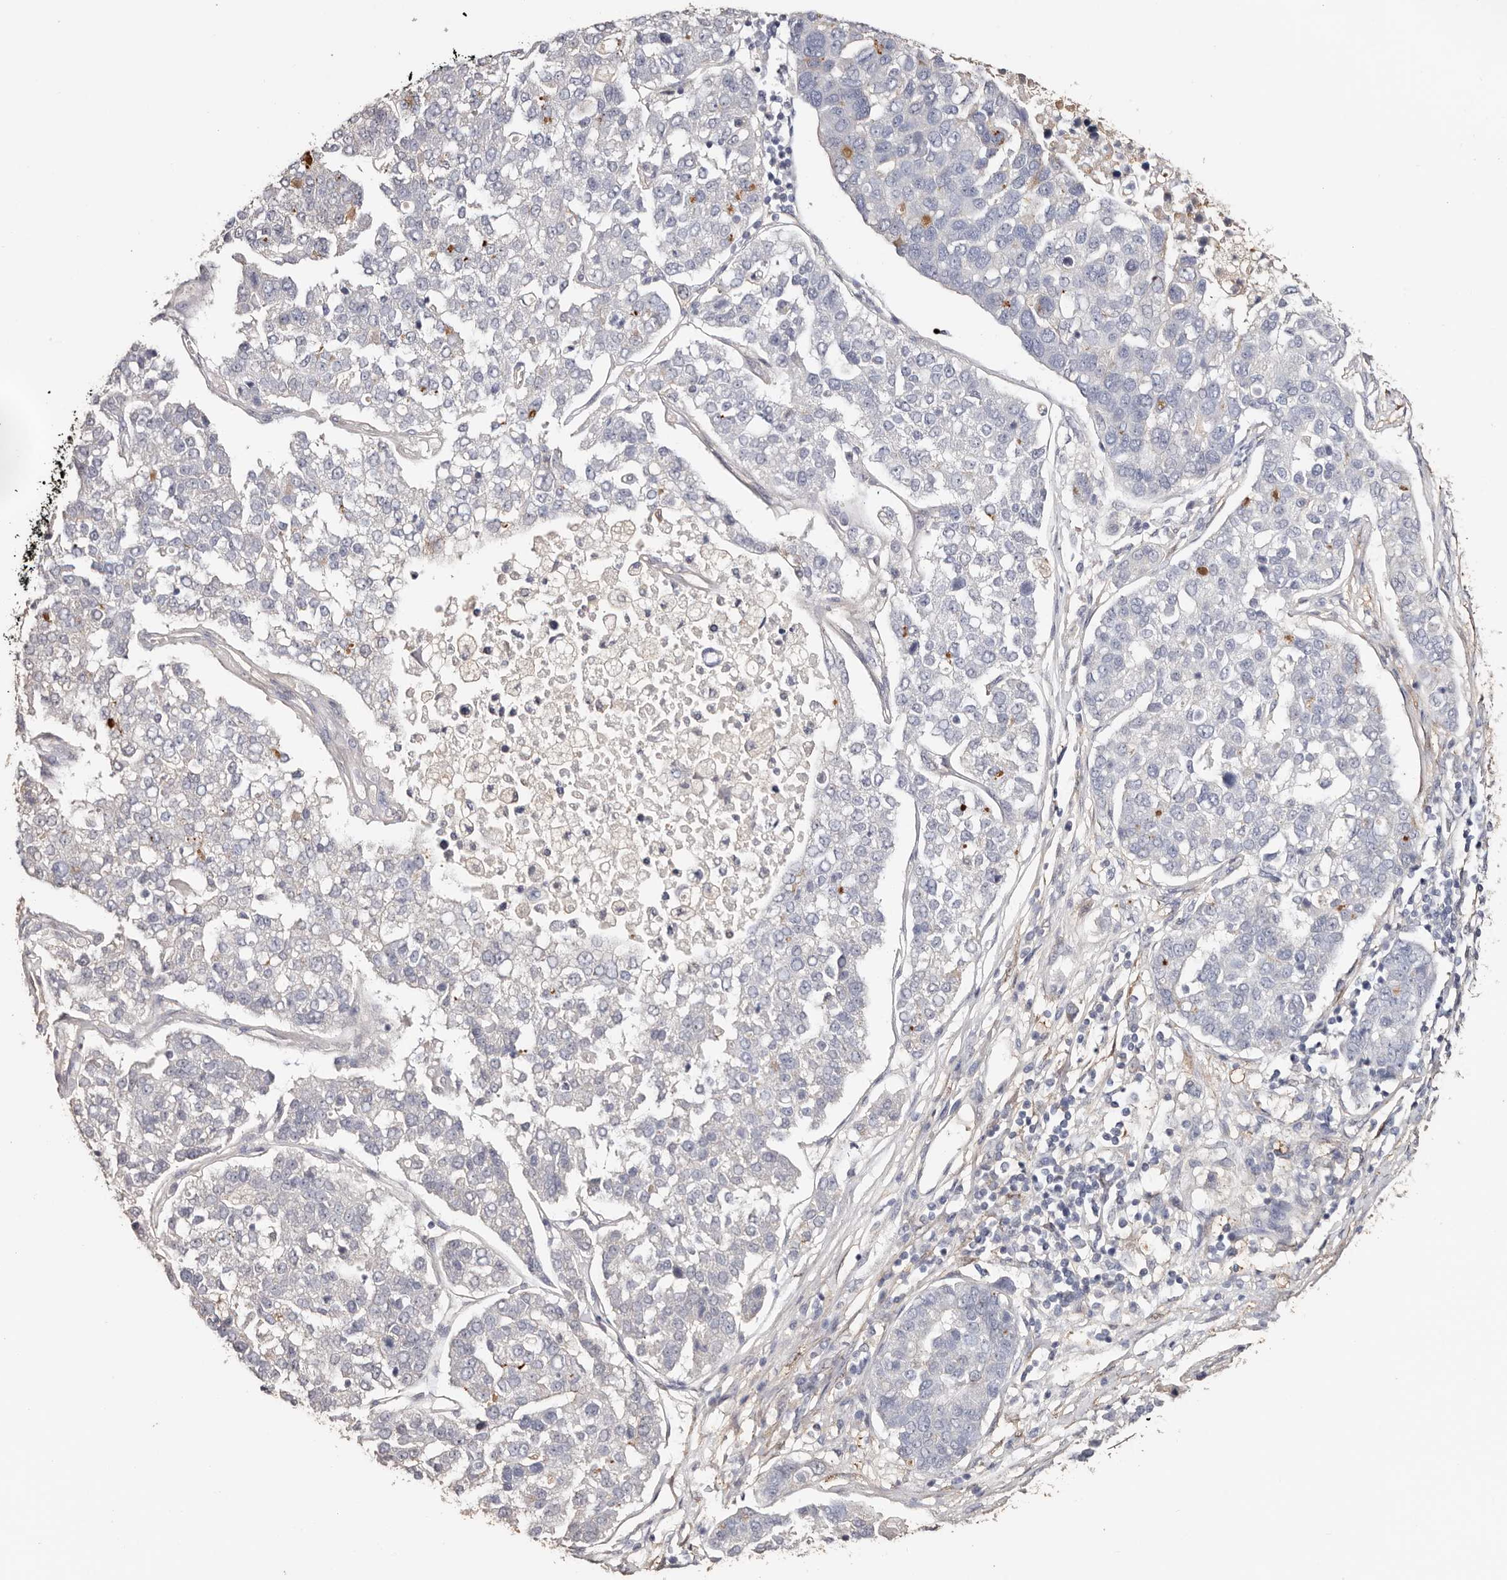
{"staining": {"intensity": "negative", "quantity": "none", "location": "none"}, "tissue": "pancreatic cancer", "cell_type": "Tumor cells", "image_type": "cancer", "snomed": [{"axis": "morphology", "description": "Adenocarcinoma, NOS"}, {"axis": "topography", "description": "Pancreas"}], "caption": "This micrograph is of adenocarcinoma (pancreatic) stained with immunohistochemistry to label a protein in brown with the nuclei are counter-stained blue. There is no expression in tumor cells.", "gene": "TGM2", "patient": {"sex": "female", "age": 61}}